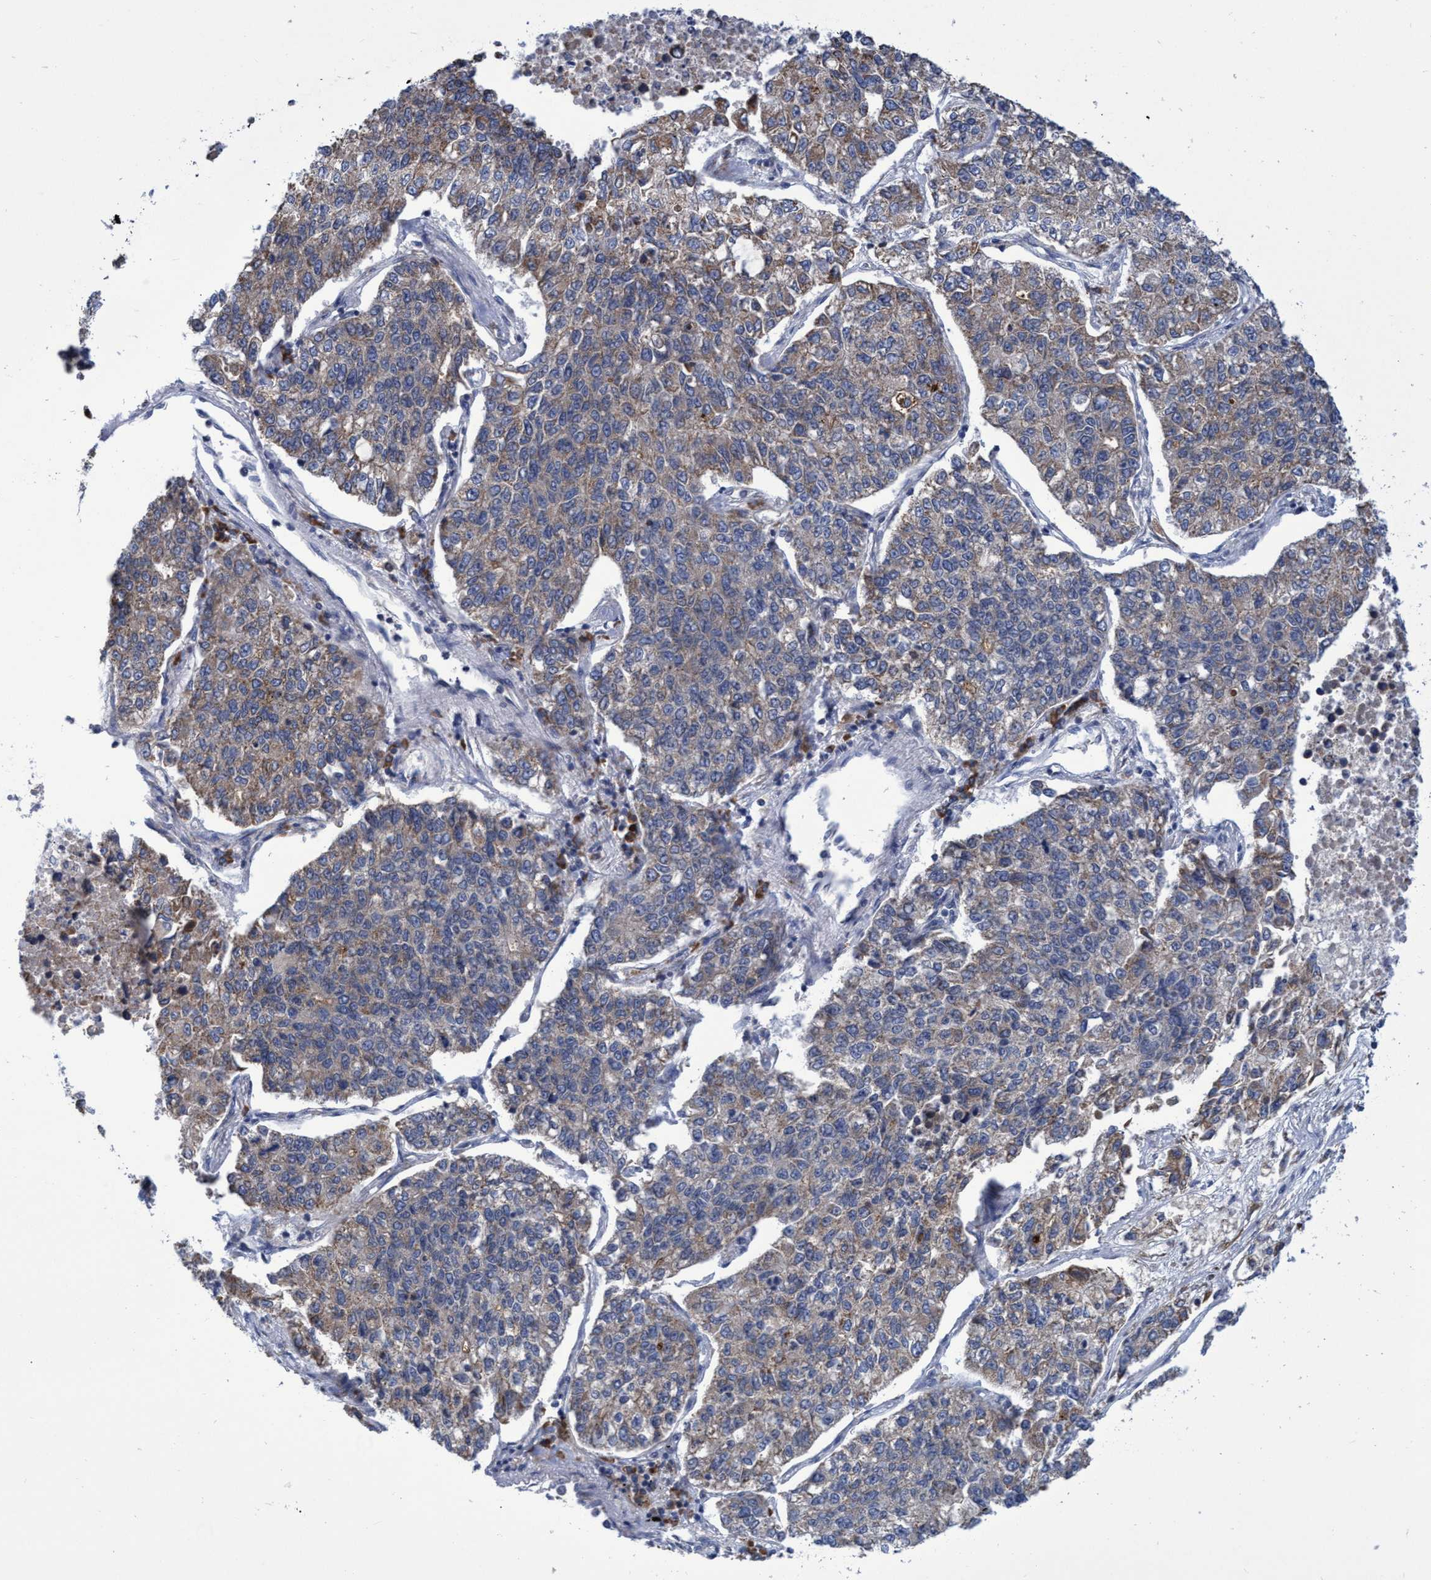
{"staining": {"intensity": "weak", "quantity": "25%-75%", "location": "cytoplasmic/membranous"}, "tissue": "lung cancer", "cell_type": "Tumor cells", "image_type": "cancer", "snomed": [{"axis": "morphology", "description": "Adenocarcinoma, NOS"}, {"axis": "topography", "description": "Lung"}], "caption": "Human lung cancer stained for a protein (brown) displays weak cytoplasmic/membranous positive positivity in about 25%-75% of tumor cells.", "gene": "NAT16", "patient": {"sex": "male", "age": 49}}